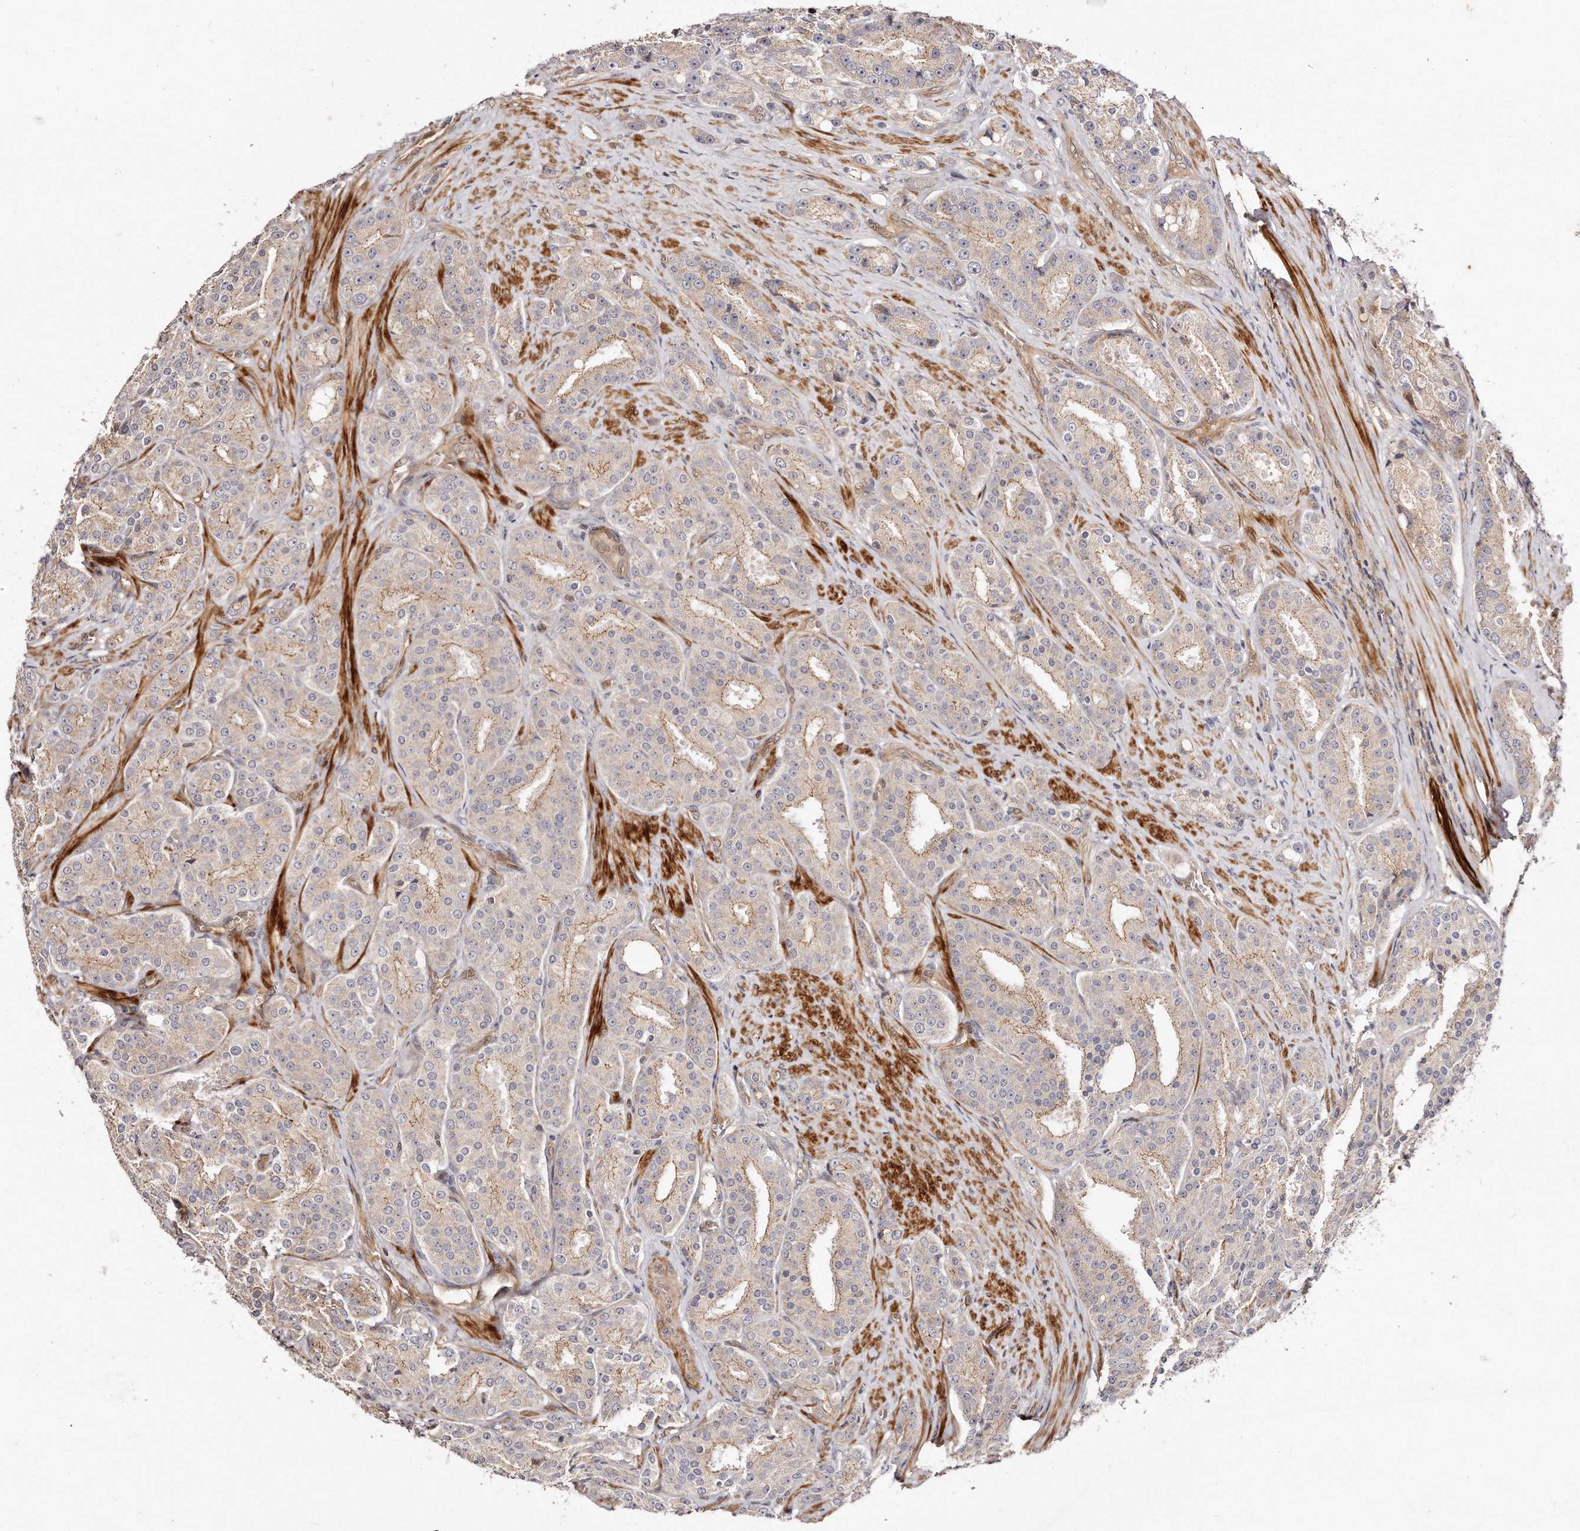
{"staining": {"intensity": "weak", "quantity": ">75%", "location": "cytoplasmic/membranous"}, "tissue": "prostate cancer", "cell_type": "Tumor cells", "image_type": "cancer", "snomed": [{"axis": "morphology", "description": "Adenocarcinoma, High grade"}, {"axis": "topography", "description": "Prostate"}], "caption": "High-grade adenocarcinoma (prostate) stained for a protein (brown) exhibits weak cytoplasmic/membranous positive expression in approximately >75% of tumor cells.", "gene": "GBP4", "patient": {"sex": "male", "age": 60}}